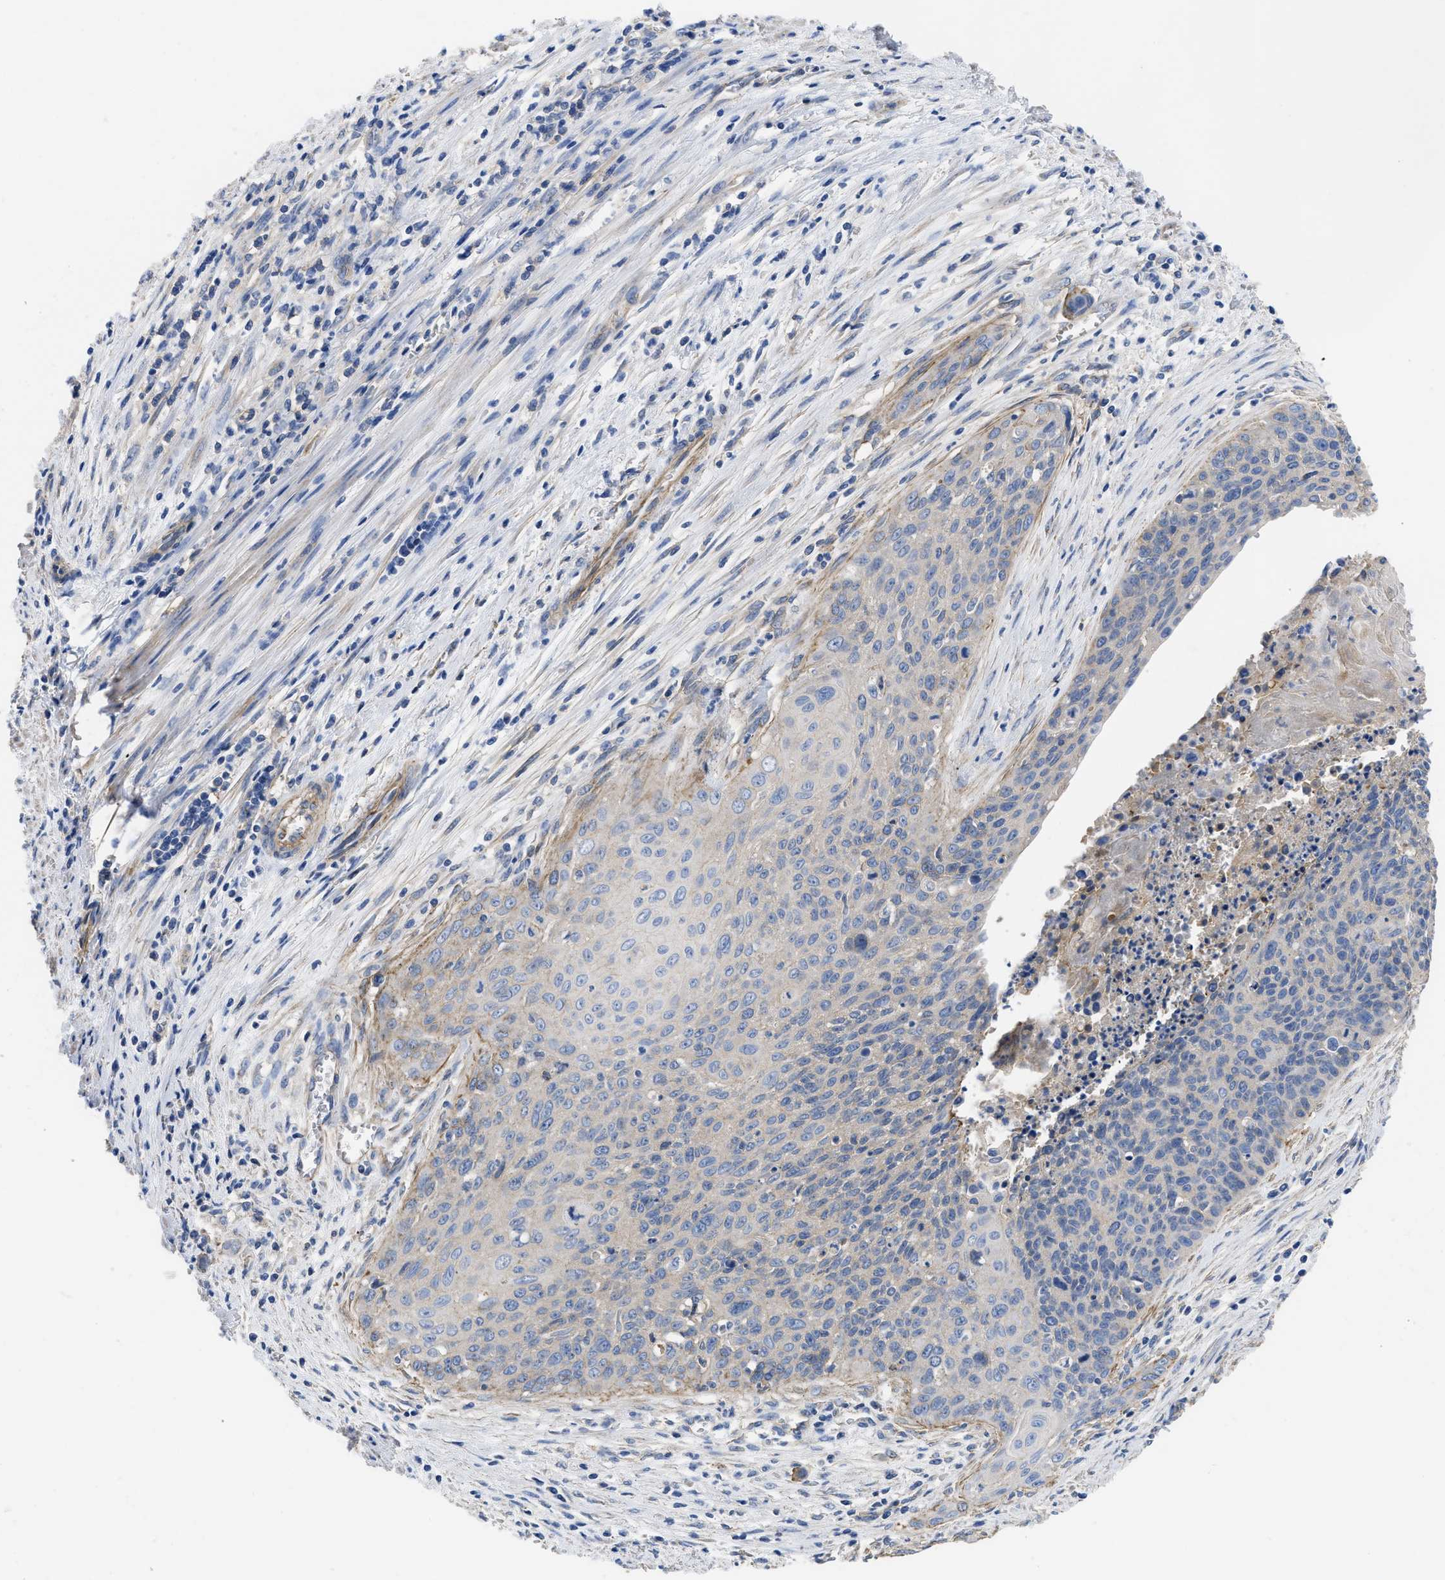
{"staining": {"intensity": "negative", "quantity": "none", "location": "none"}, "tissue": "cervical cancer", "cell_type": "Tumor cells", "image_type": "cancer", "snomed": [{"axis": "morphology", "description": "Squamous cell carcinoma, NOS"}, {"axis": "topography", "description": "Cervix"}], "caption": "High power microscopy histopathology image of an immunohistochemistry (IHC) image of squamous cell carcinoma (cervical), revealing no significant positivity in tumor cells.", "gene": "USP4", "patient": {"sex": "female", "age": 55}}